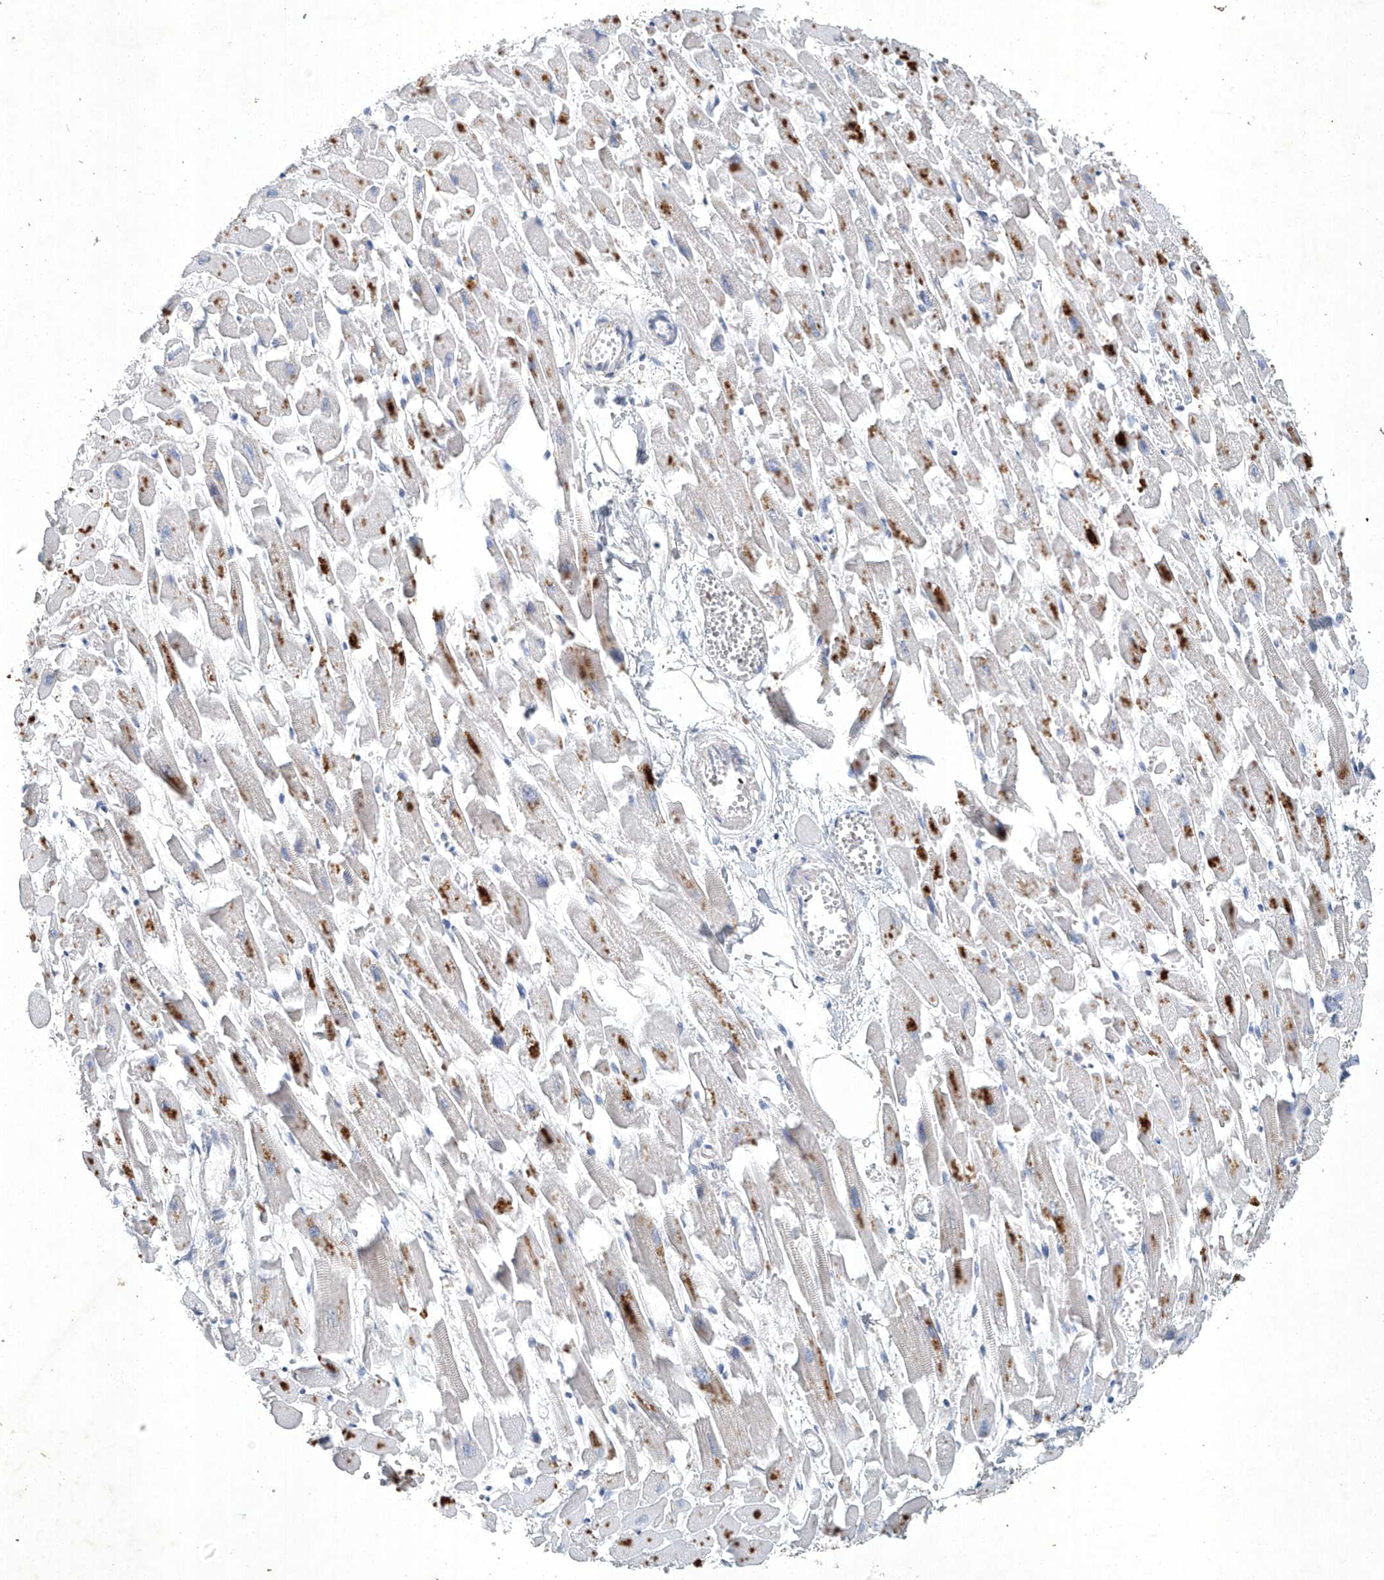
{"staining": {"intensity": "moderate", "quantity": "<25%", "location": "cytoplasmic/membranous"}, "tissue": "heart muscle", "cell_type": "Cardiomyocytes", "image_type": "normal", "snomed": [{"axis": "morphology", "description": "Normal tissue, NOS"}, {"axis": "topography", "description": "Heart"}], "caption": "Protein expression analysis of benign heart muscle displays moderate cytoplasmic/membranous staining in about <25% of cardiomyocytes.", "gene": "TAF8", "patient": {"sex": "female", "age": 64}}